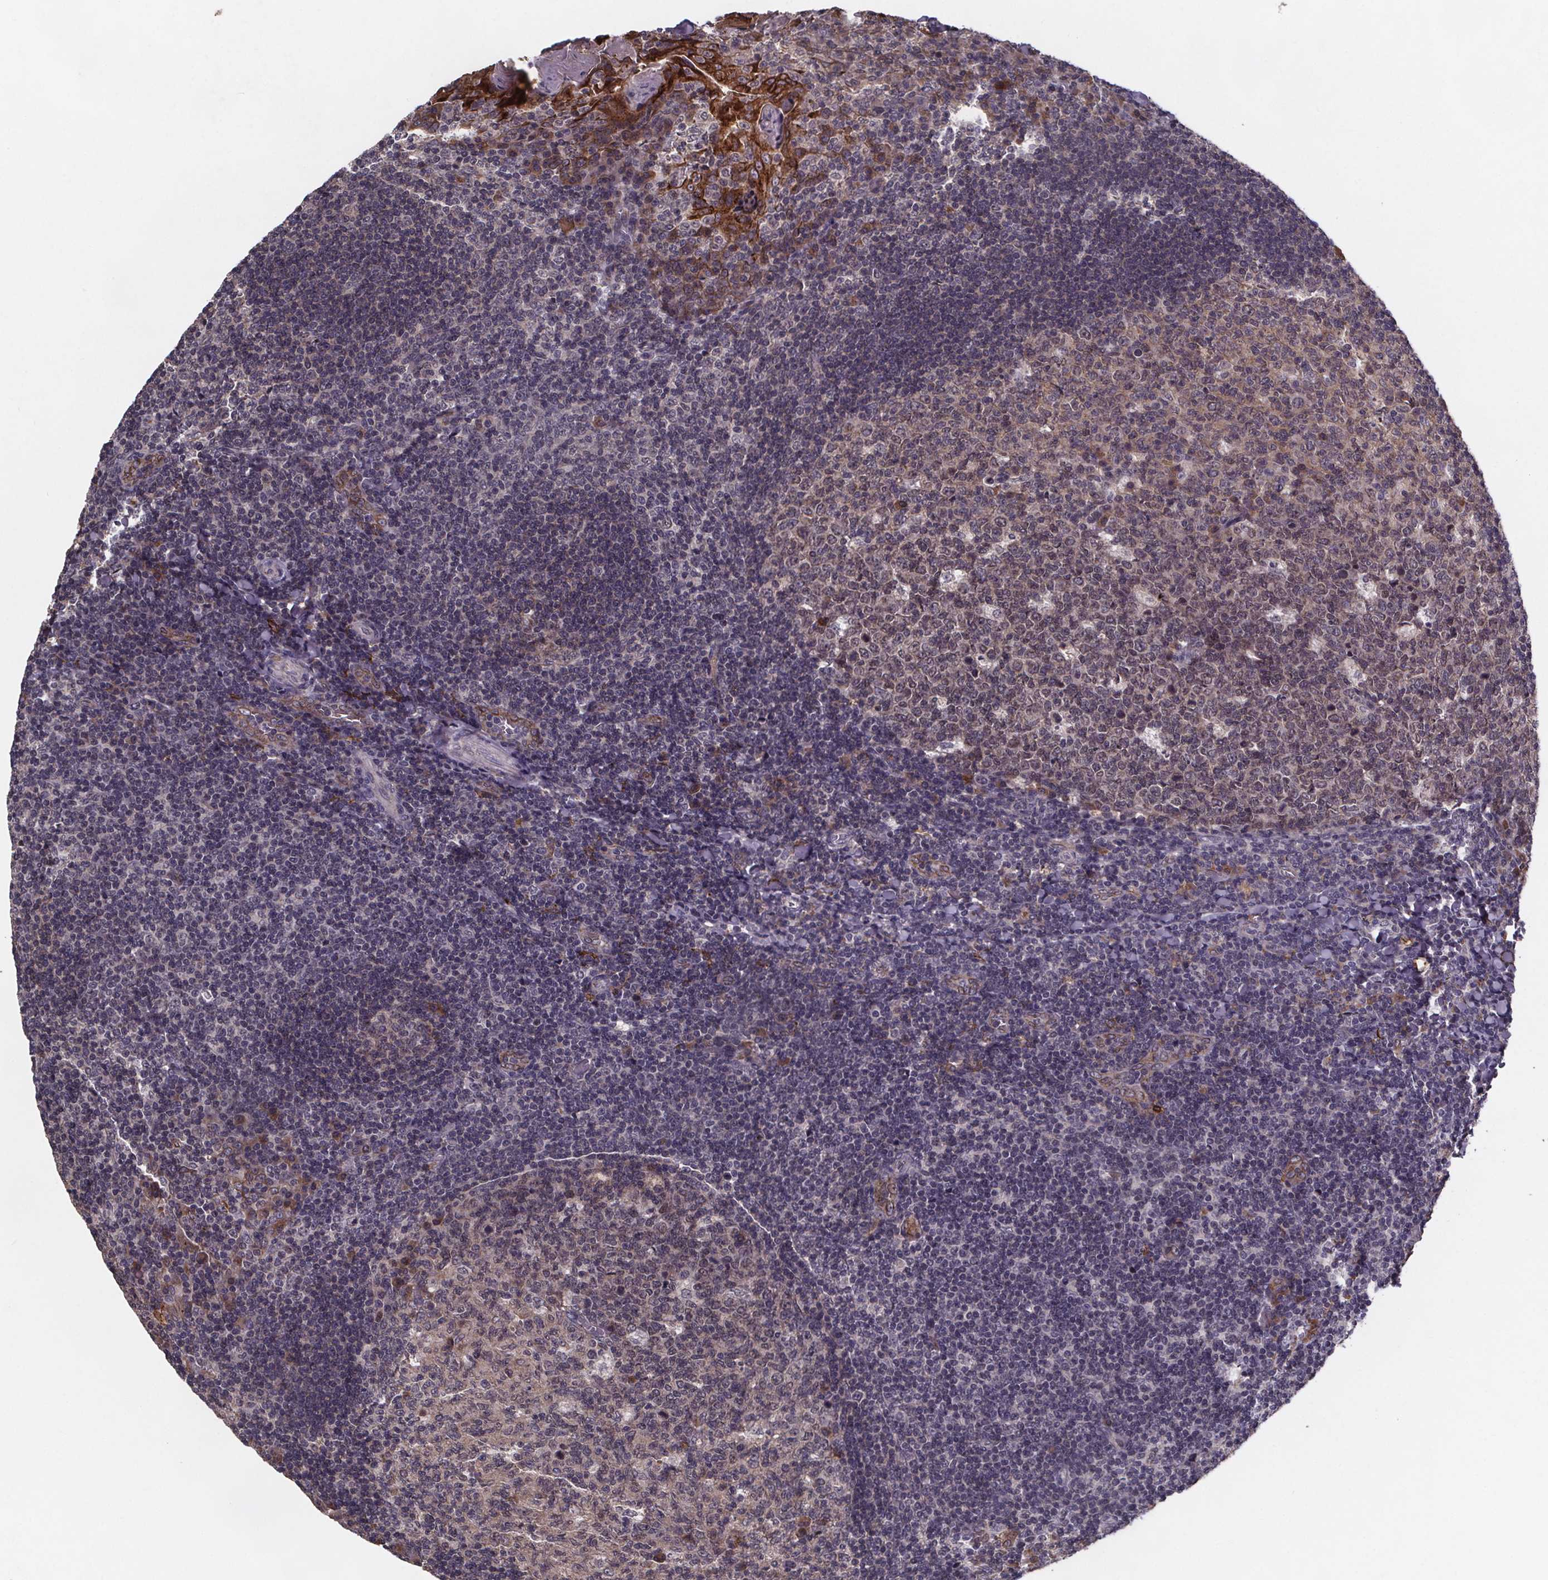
{"staining": {"intensity": "weak", "quantity": "25%-75%", "location": "cytoplasmic/membranous"}, "tissue": "tonsil", "cell_type": "Germinal center cells", "image_type": "normal", "snomed": [{"axis": "morphology", "description": "Normal tissue, NOS"}, {"axis": "topography", "description": "Tonsil"}], "caption": "Protein expression analysis of normal tonsil demonstrates weak cytoplasmic/membranous expression in approximately 25%-75% of germinal center cells. (DAB IHC with brightfield microscopy, high magnification).", "gene": "FASTKD3", "patient": {"sex": "male", "age": 17}}